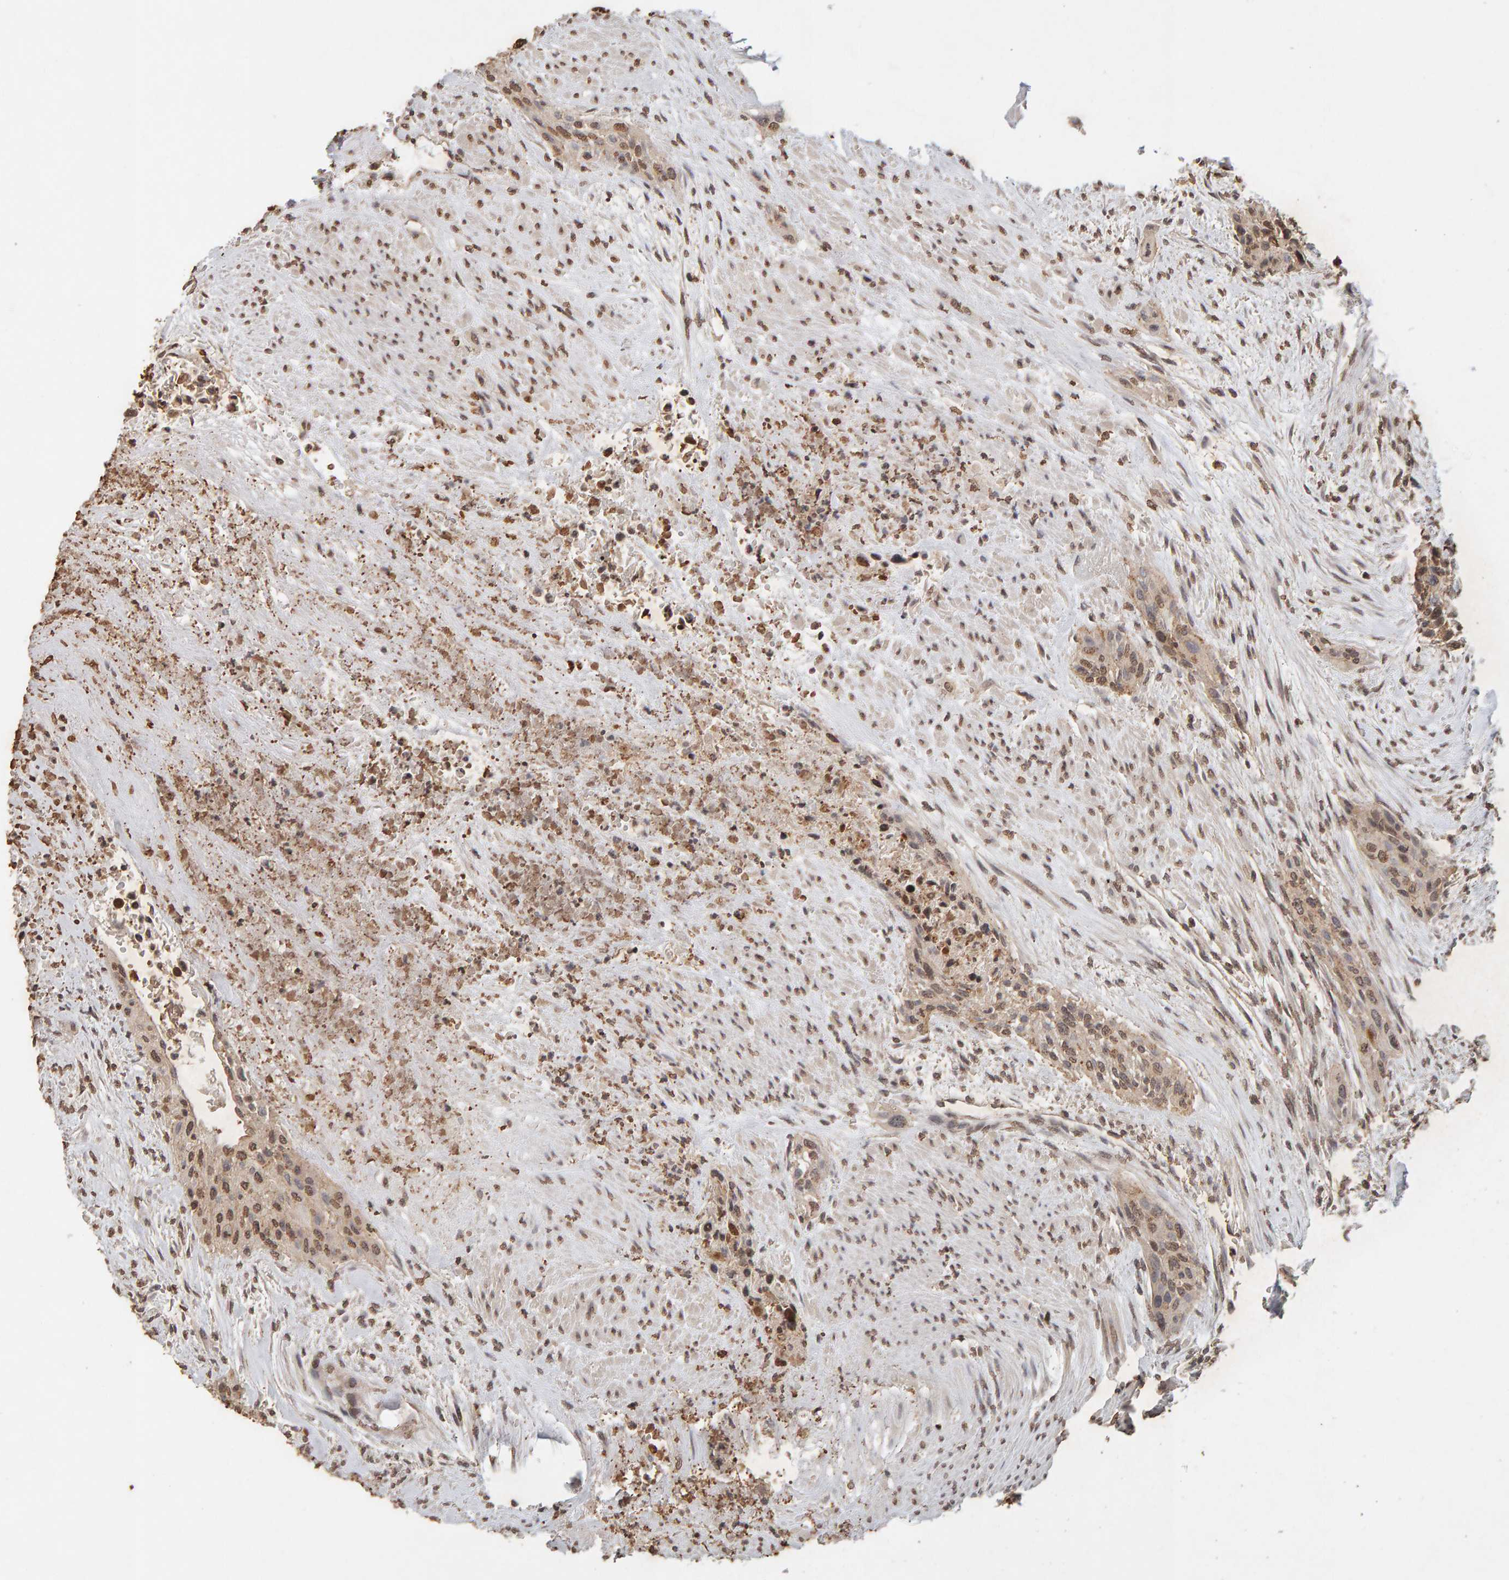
{"staining": {"intensity": "moderate", "quantity": ">75%", "location": "cytoplasmic/membranous,nuclear"}, "tissue": "urothelial cancer", "cell_type": "Tumor cells", "image_type": "cancer", "snomed": [{"axis": "morphology", "description": "Urothelial carcinoma, High grade"}, {"axis": "topography", "description": "Urinary bladder"}], "caption": "This histopathology image shows immunohistochemistry staining of human urothelial carcinoma (high-grade), with medium moderate cytoplasmic/membranous and nuclear staining in about >75% of tumor cells.", "gene": "DNAJB5", "patient": {"sex": "male", "age": 35}}